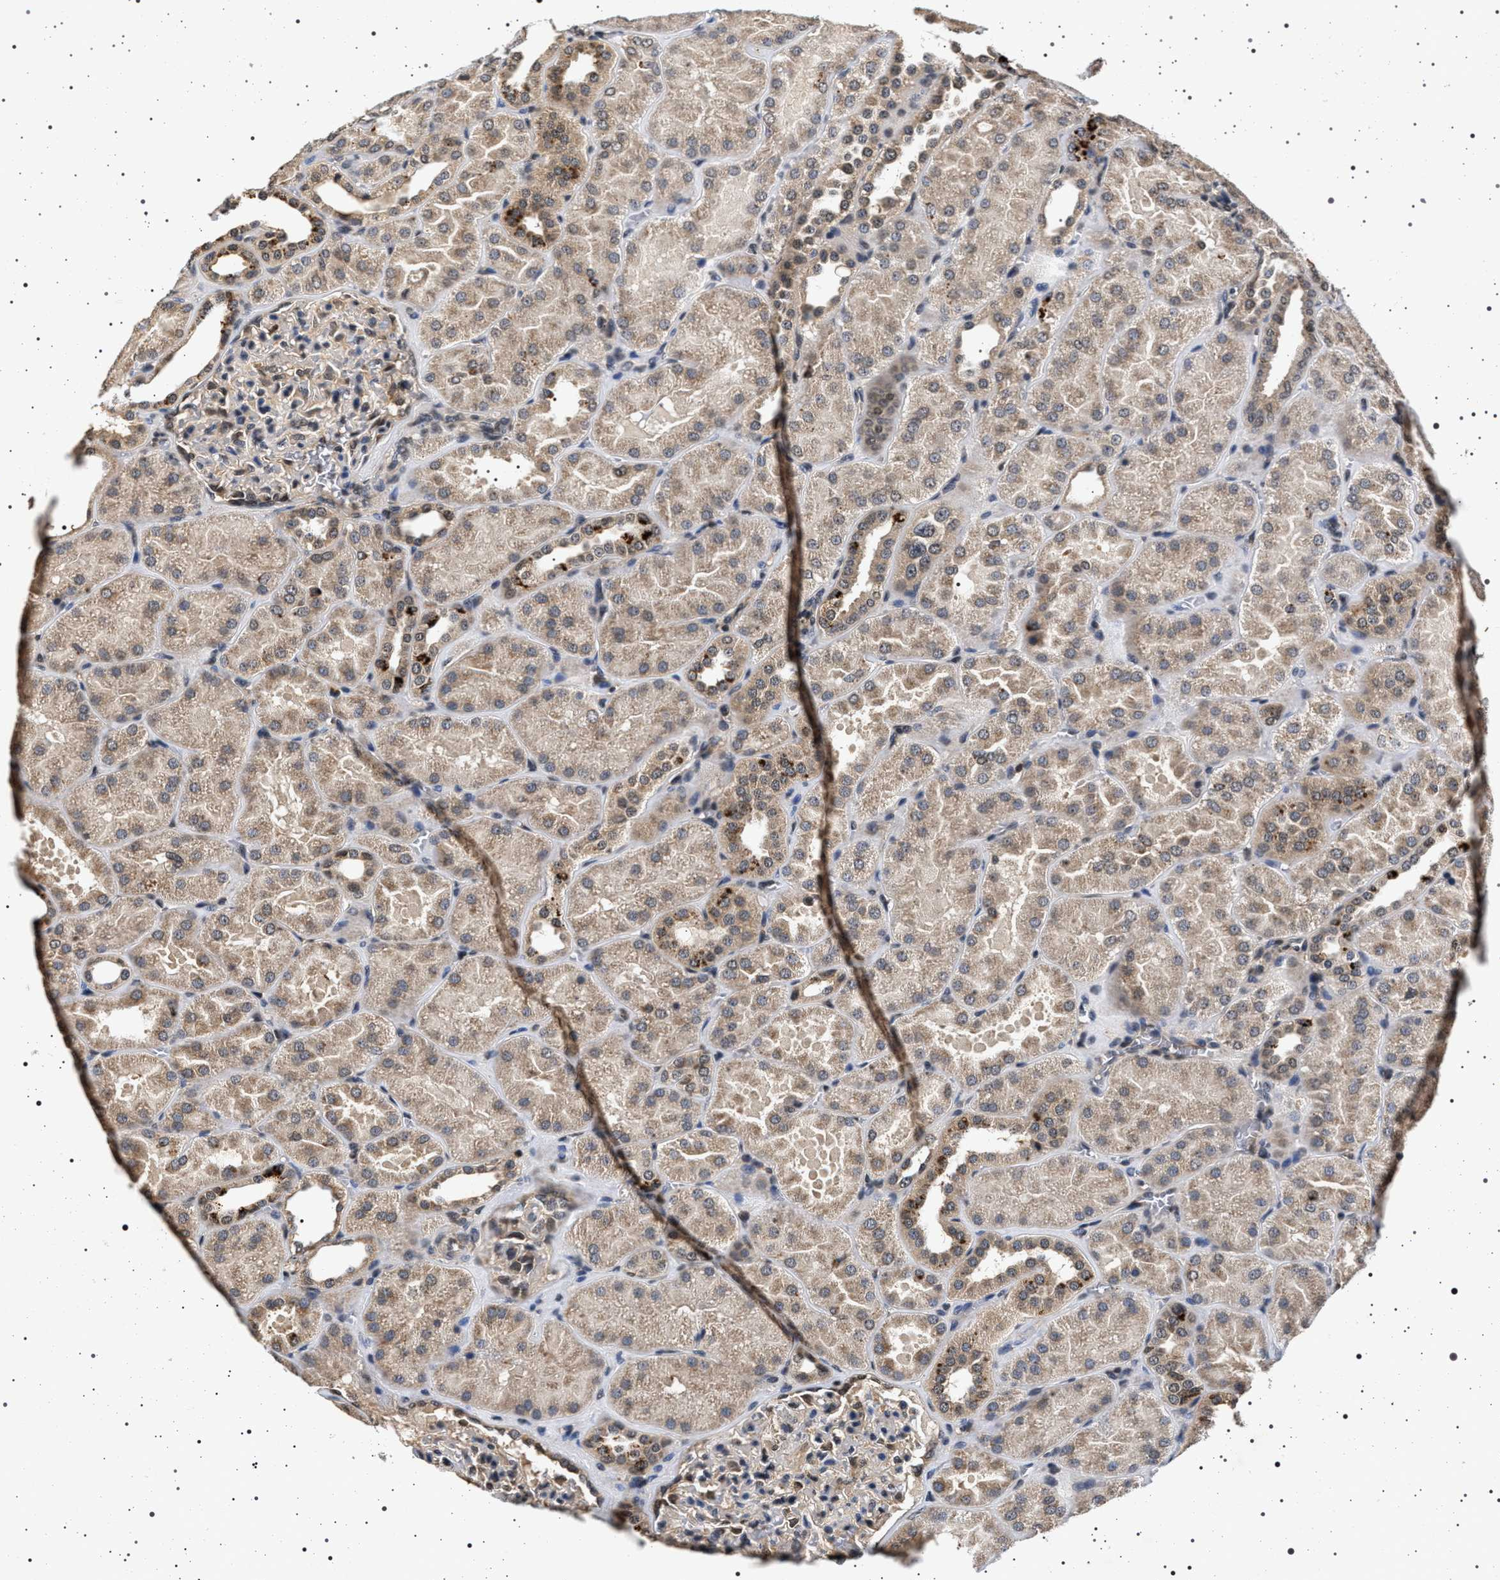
{"staining": {"intensity": "moderate", "quantity": "<25%", "location": "nuclear"}, "tissue": "kidney", "cell_type": "Cells in glomeruli", "image_type": "normal", "snomed": [{"axis": "morphology", "description": "Normal tissue, NOS"}, {"axis": "topography", "description": "Kidney"}], "caption": "Immunohistochemistry (IHC) photomicrograph of unremarkable kidney stained for a protein (brown), which shows low levels of moderate nuclear staining in approximately <25% of cells in glomeruli.", "gene": "CDKN1B", "patient": {"sex": "male", "age": 28}}